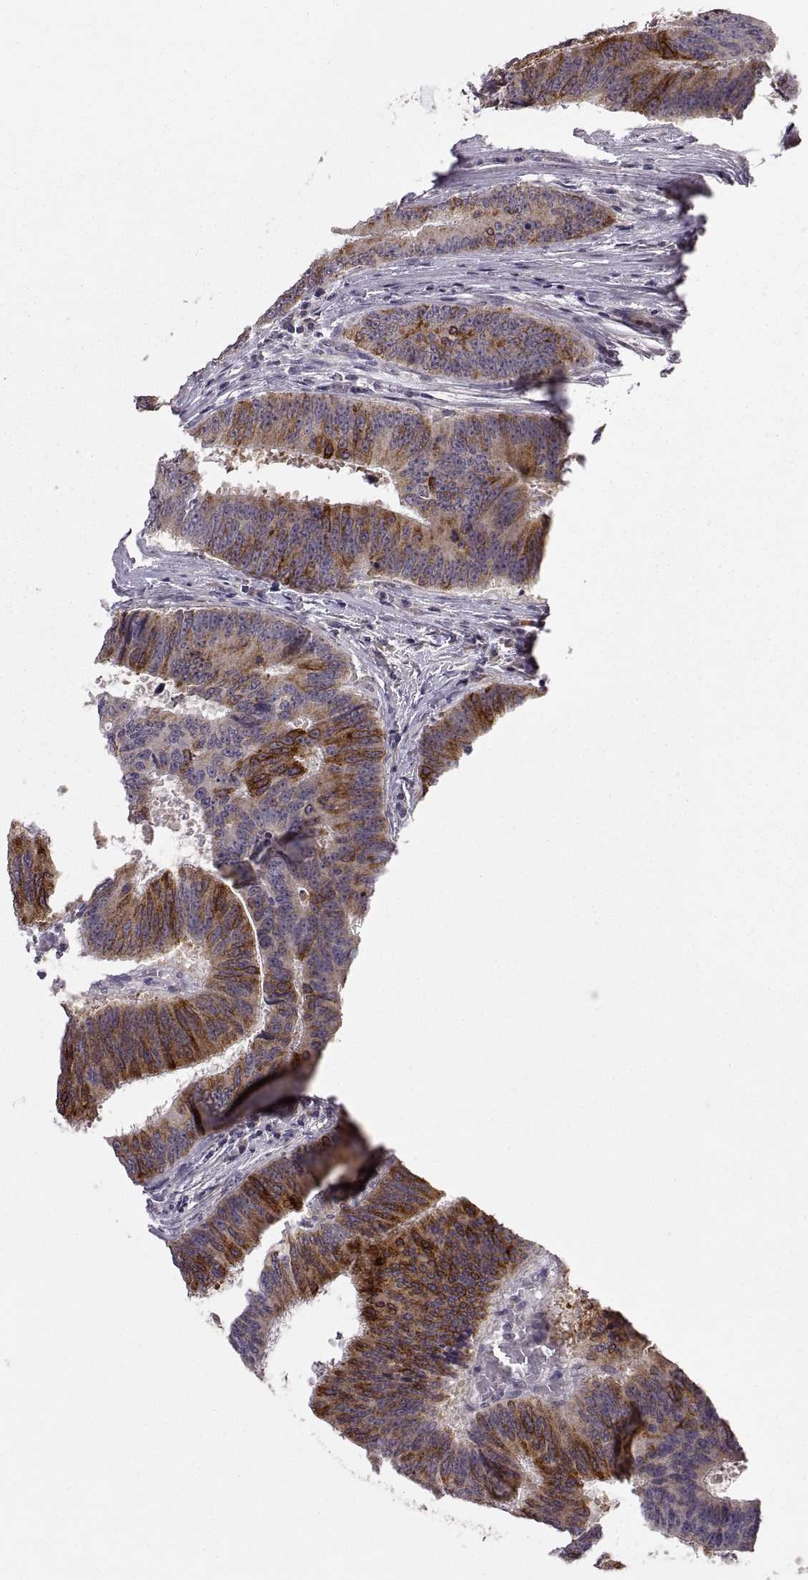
{"staining": {"intensity": "strong", "quantity": ">75%", "location": "cytoplasmic/membranous"}, "tissue": "colorectal cancer", "cell_type": "Tumor cells", "image_type": "cancer", "snomed": [{"axis": "morphology", "description": "Adenocarcinoma, NOS"}, {"axis": "topography", "description": "Colon"}], "caption": "A brown stain highlights strong cytoplasmic/membranous expression of a protein in human colorectal cancer tumor cells.", "gene": "HMGCR", "patient": {"sex": "female", "age": 82}}